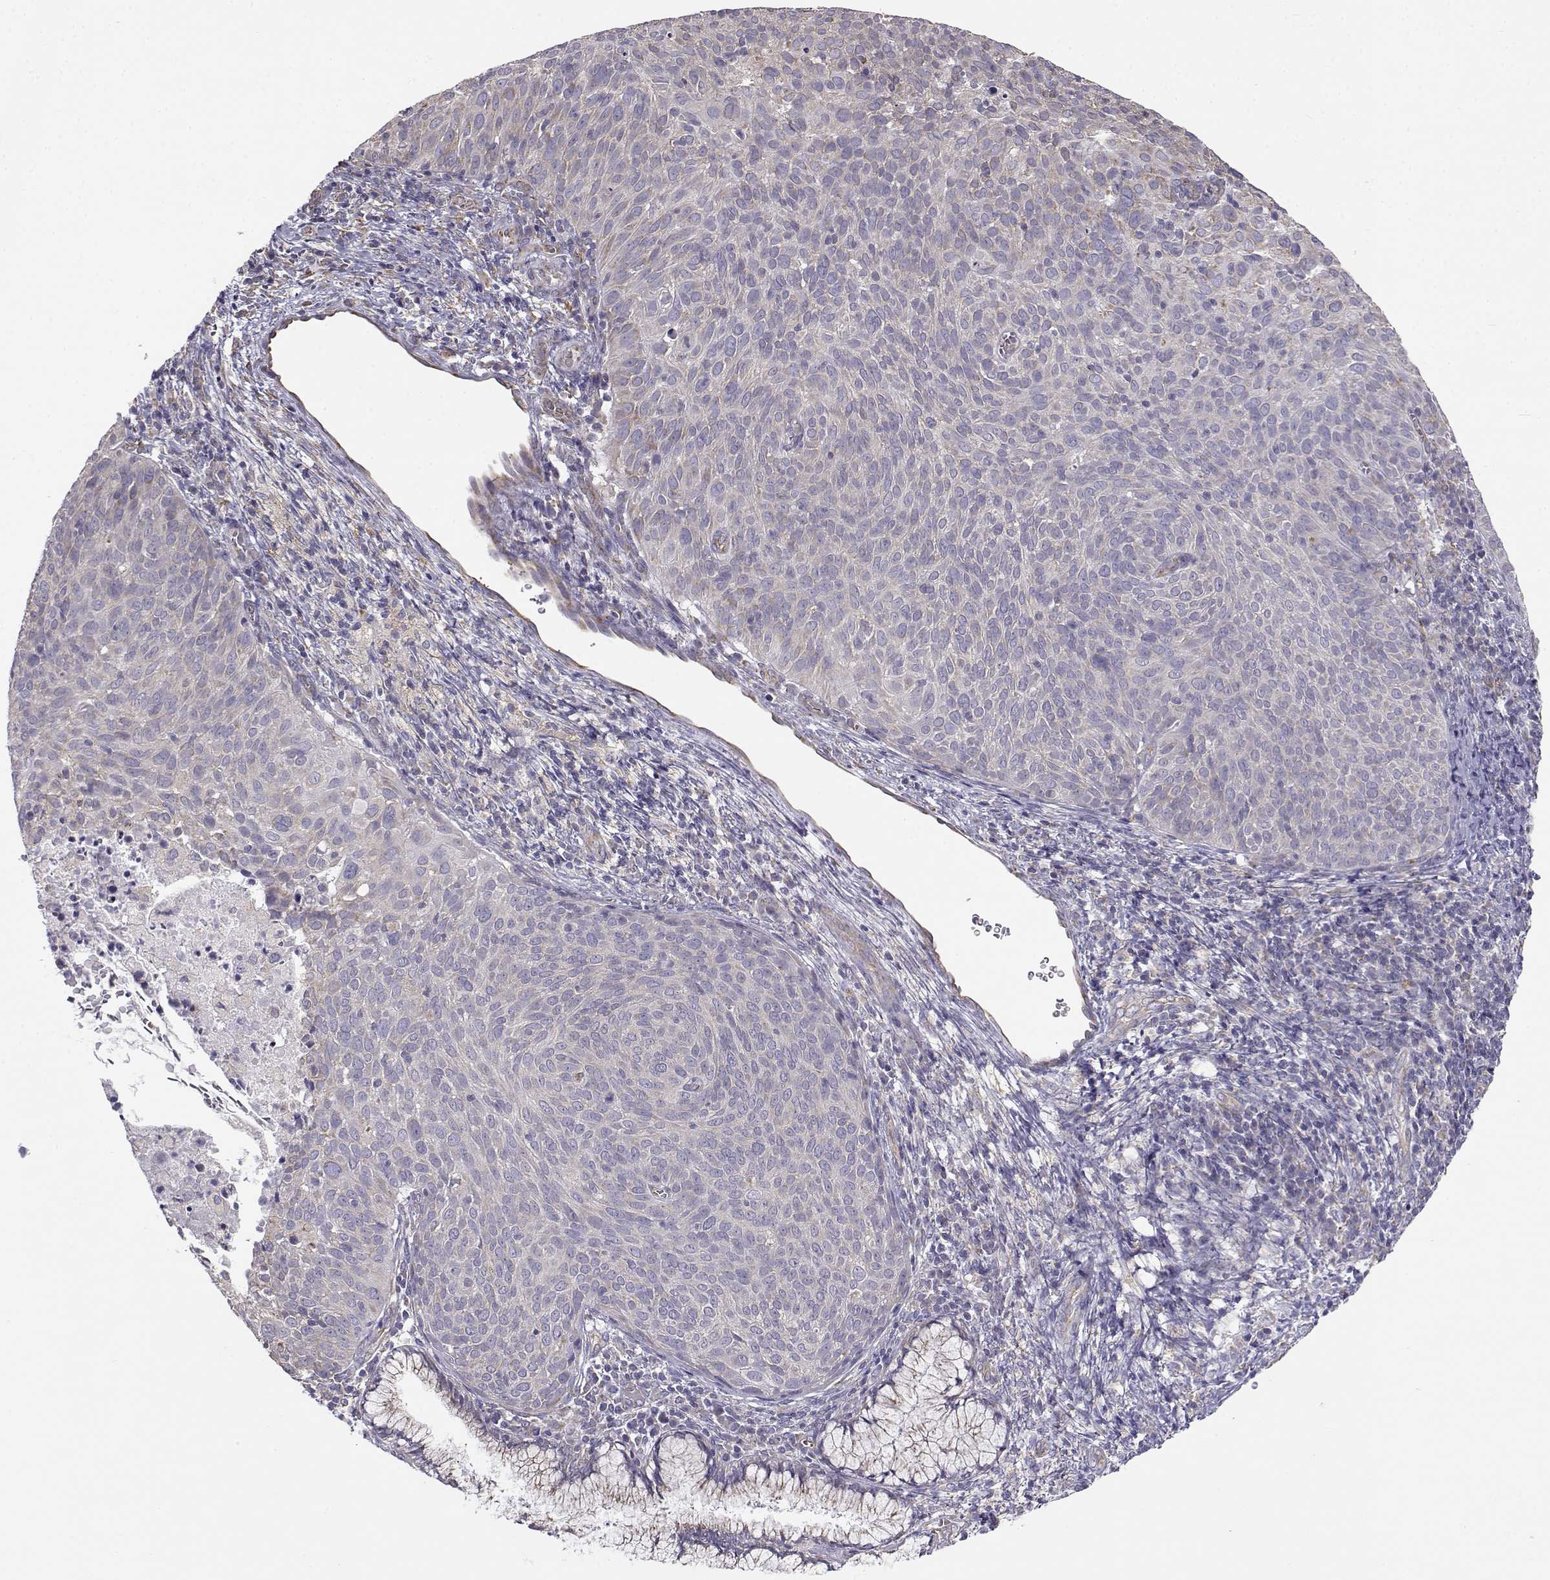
{"staining": {"intensity": "weak", "quantity": "<25%", "location": "cytoplasmic/membranous"}, "tissue": "cervical cancer", "cell_type": "Tumor cells", "image_type": "cancer", "snomed": [{"axis": "morphology", "description": "Squamous cell carcinoma, NOS"}, {"axis": "topography", "description": "Cervix"}], "caption": "Tumor cells are negative for brown protein staining in cervical cancer (squamous cell carcinoma). (Stains: DAB immunohistochemistry with hematoxylin counter stain, Microscopy: brightfield microscopy at high magnification).", "gene": "BEND6", "patient": {"sex": "female", "age": 39}}